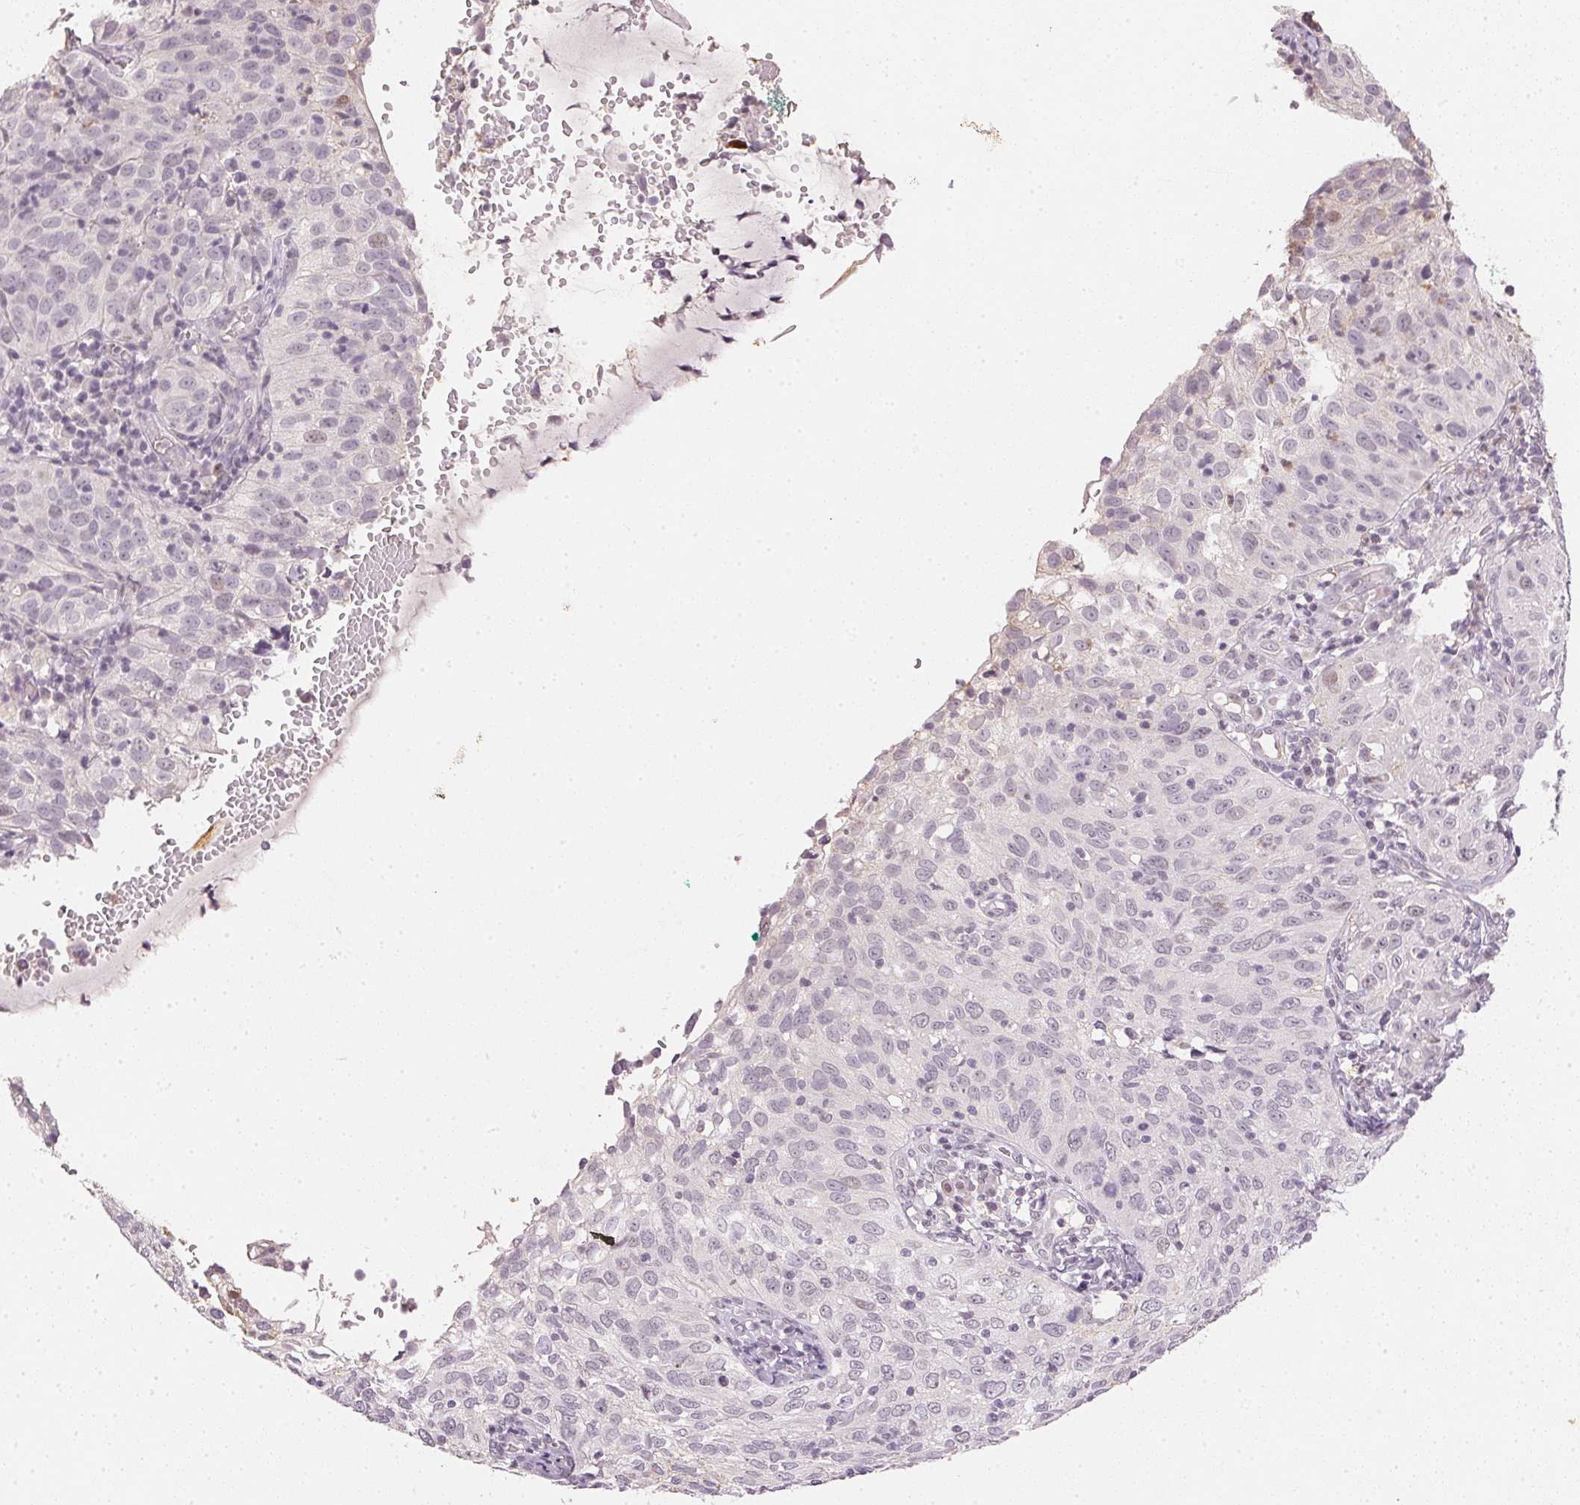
{"staining": {"intensity": "negative", "quantity": "none", "location": "none"}, "tissue": "cervical cancer", "cell_type": "Tumor cells", "image_type": "cancer", "snomed": [{"axis": "morphology", "description": "Squamous cell carcinoma, NOS"}, {"axis": "topography", "description": "Cervix"}], "caption": "Image shows no protein staining in tumor cells of cervical squamous cell carcinoma tissue.", "gene": "SMTN", "patient": {"sex": "female", "age": 52}}